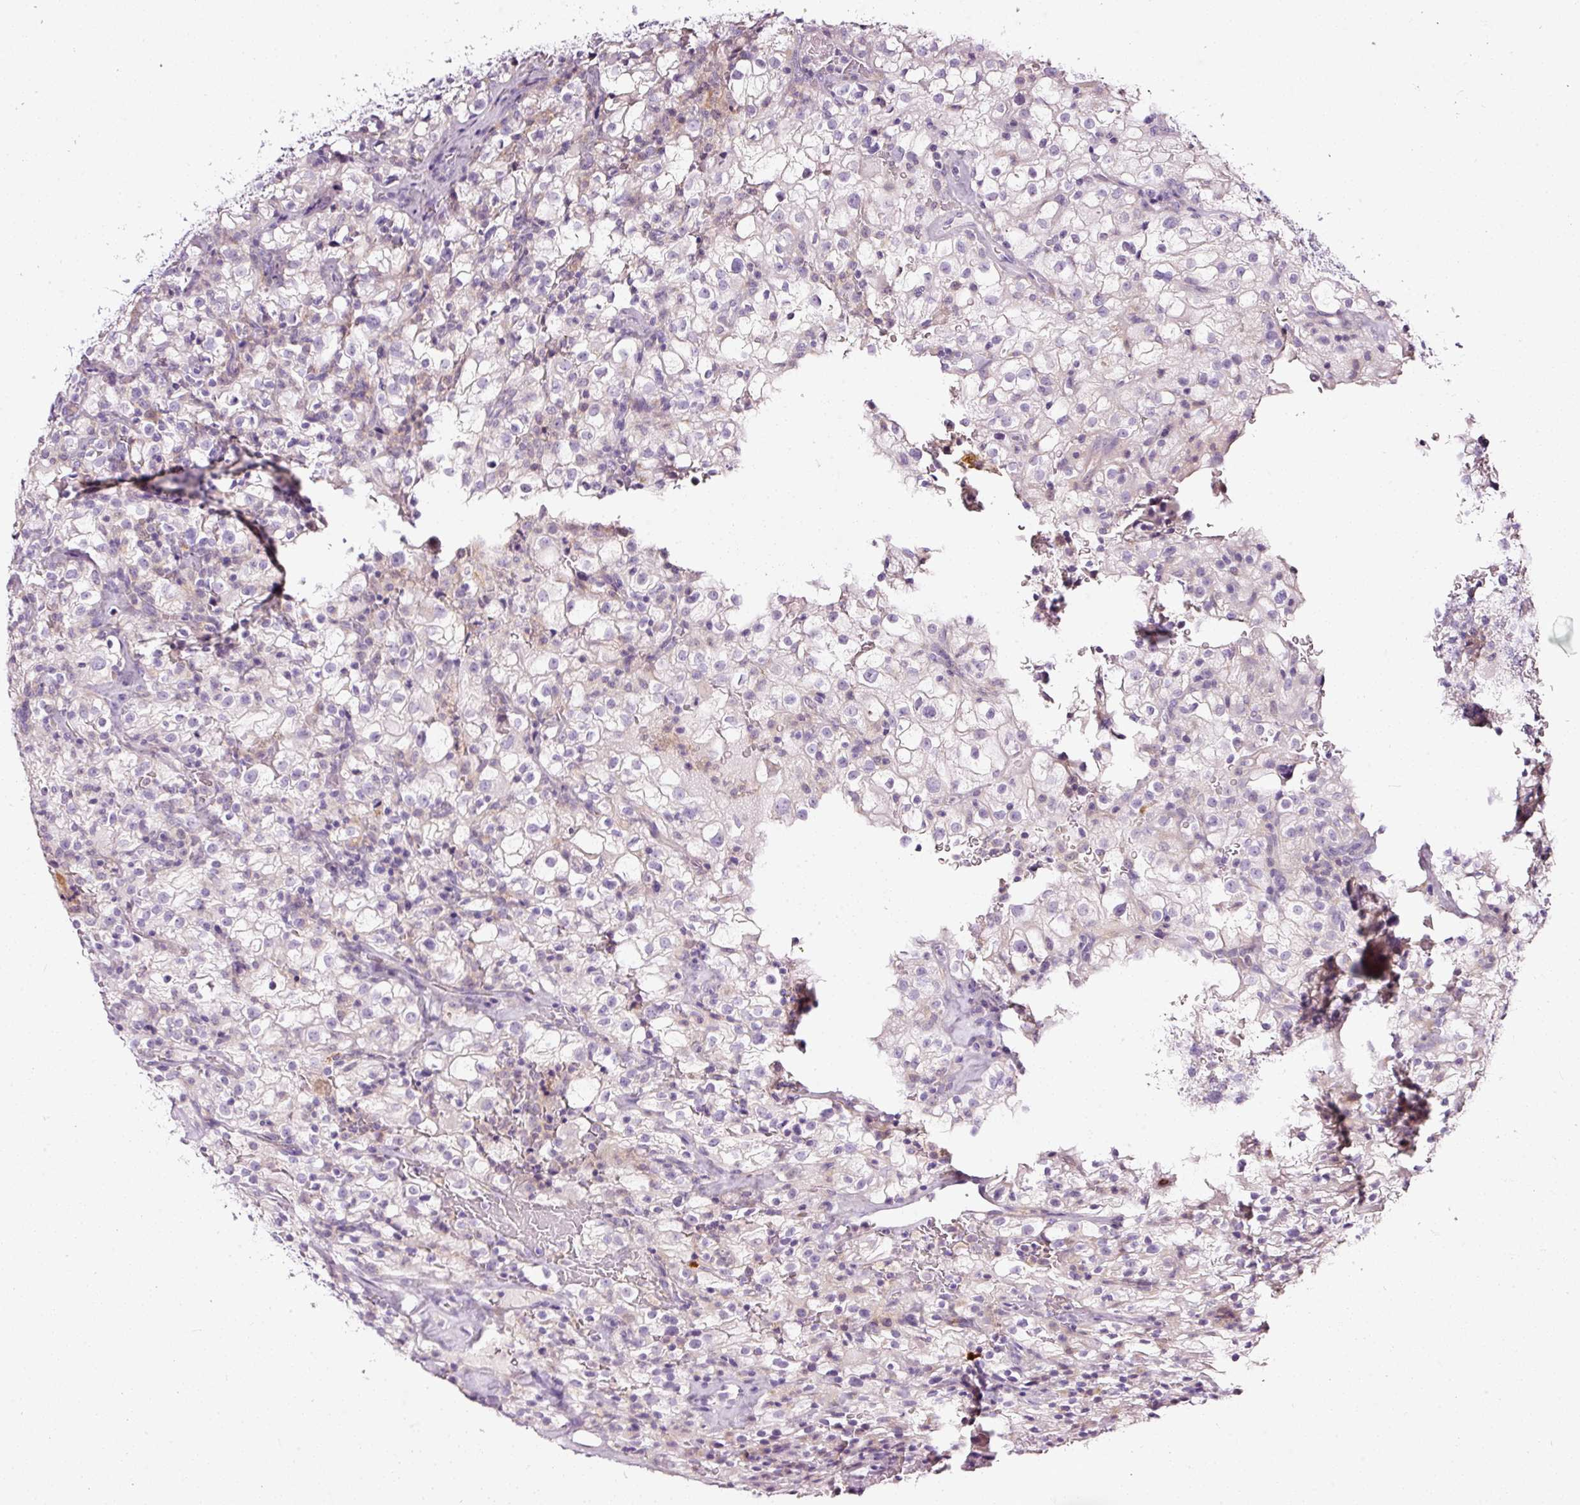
{"staining": {"intensity": "negative", "quantity": "none", "location": "none"}, "tissue": "renal cancer", "cell_type": "Tumor cells", "image_type": "cancer", "snomed": [{"axis": "morphology", "description": "Adenocarcinoma, NOS"}, {"axis": "topography", "description": "Kidney"}], "caption": "Immunohistochemical staining of human renal adenocarcinoma displays no significant staining in tumor cells. The staining is performed using DAB (3,3'-diaminobenzidine) brown chromogen with nuclei counter-stained in using hematoxylin.", "gene": "CYB561A3", "patient": {"sex": "female", "age": 74}}